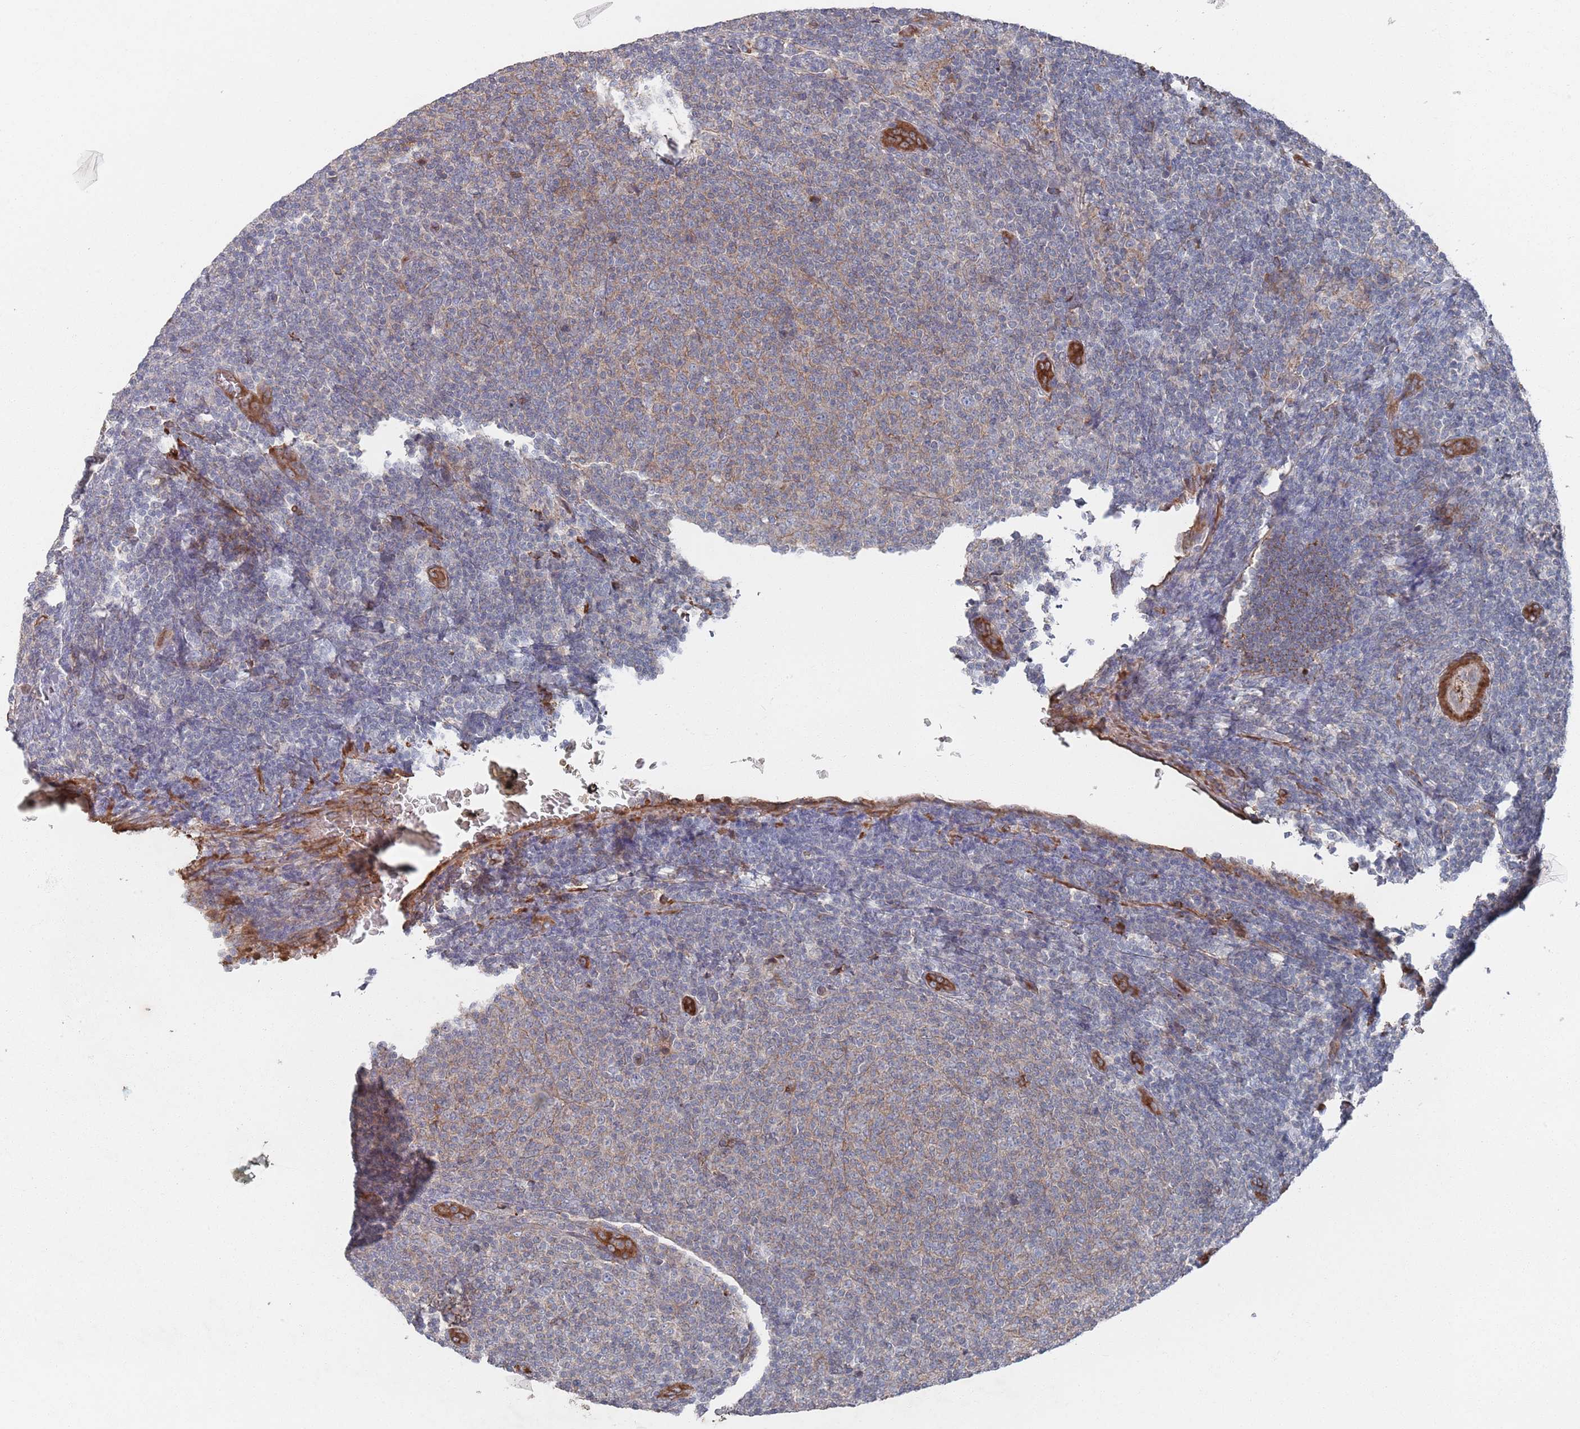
{"staining": {"intensity": "negative", "quantity": "none", "location": "none"}, "tissue": "lymphoma", "cell_type": "Tumor cells", "image_type": "cancer", "snomed": [{"axis": "morphology", "description": "Malignant lymphoma, non-Hodgkin's type, Low grade"}, {"axis": "topography", "description": "Lymph node"}], "caption": "A high-resolution photomicrograph shows immunohistochemistry (IHC) staining of low-grade malignant lymphoma, non-Hodgkin's type, which displays no significant staining in tumor cells. (Immunohistochemistry (ihc), brightfield microscopy, high magnification).", "gene": "PLEKHA4", "patient": {"sex": "male", "age": 66}}